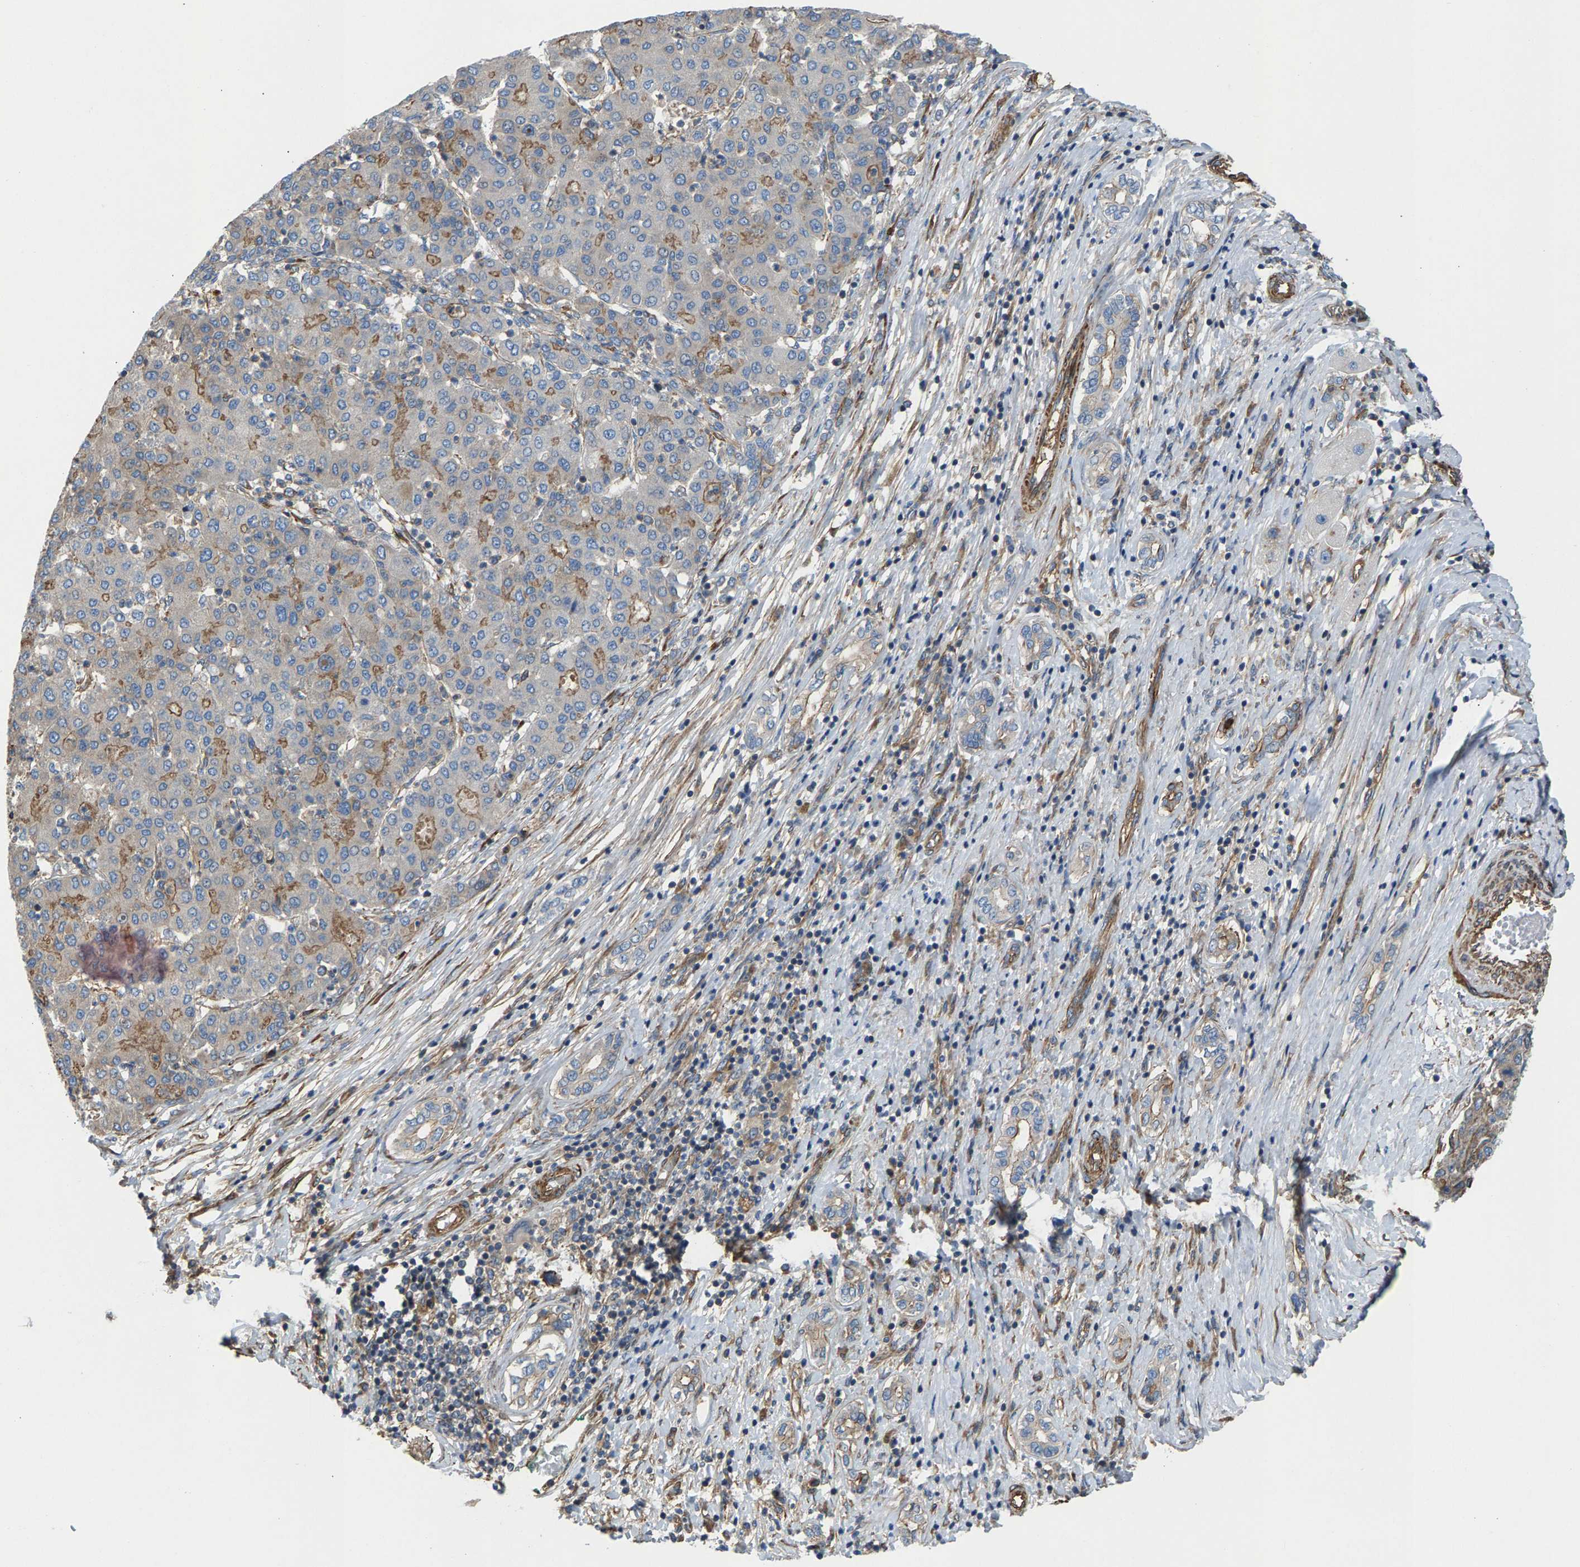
{"staining": {"intensity": "moderate", "quantity": "<25%", "location": "cytoplasmic/membranous"}, "tissue": "liver cancer", "cell_type": "Tumor cells", "image_type": "cancer", "snomed": [{"axis": "morphology", "description": "Carcinoma, Hepatocellular, NOS"}, {"axis": "topography", "description": "Liver"}], "caption": "Protein staining exhibits moderate cytoplasmic/membranous positivity in about <25% of tumor cells in liver hepatocellular carcinoma.", "gene": "PDCL", "patient": {"sex": "male", "age": 65}}